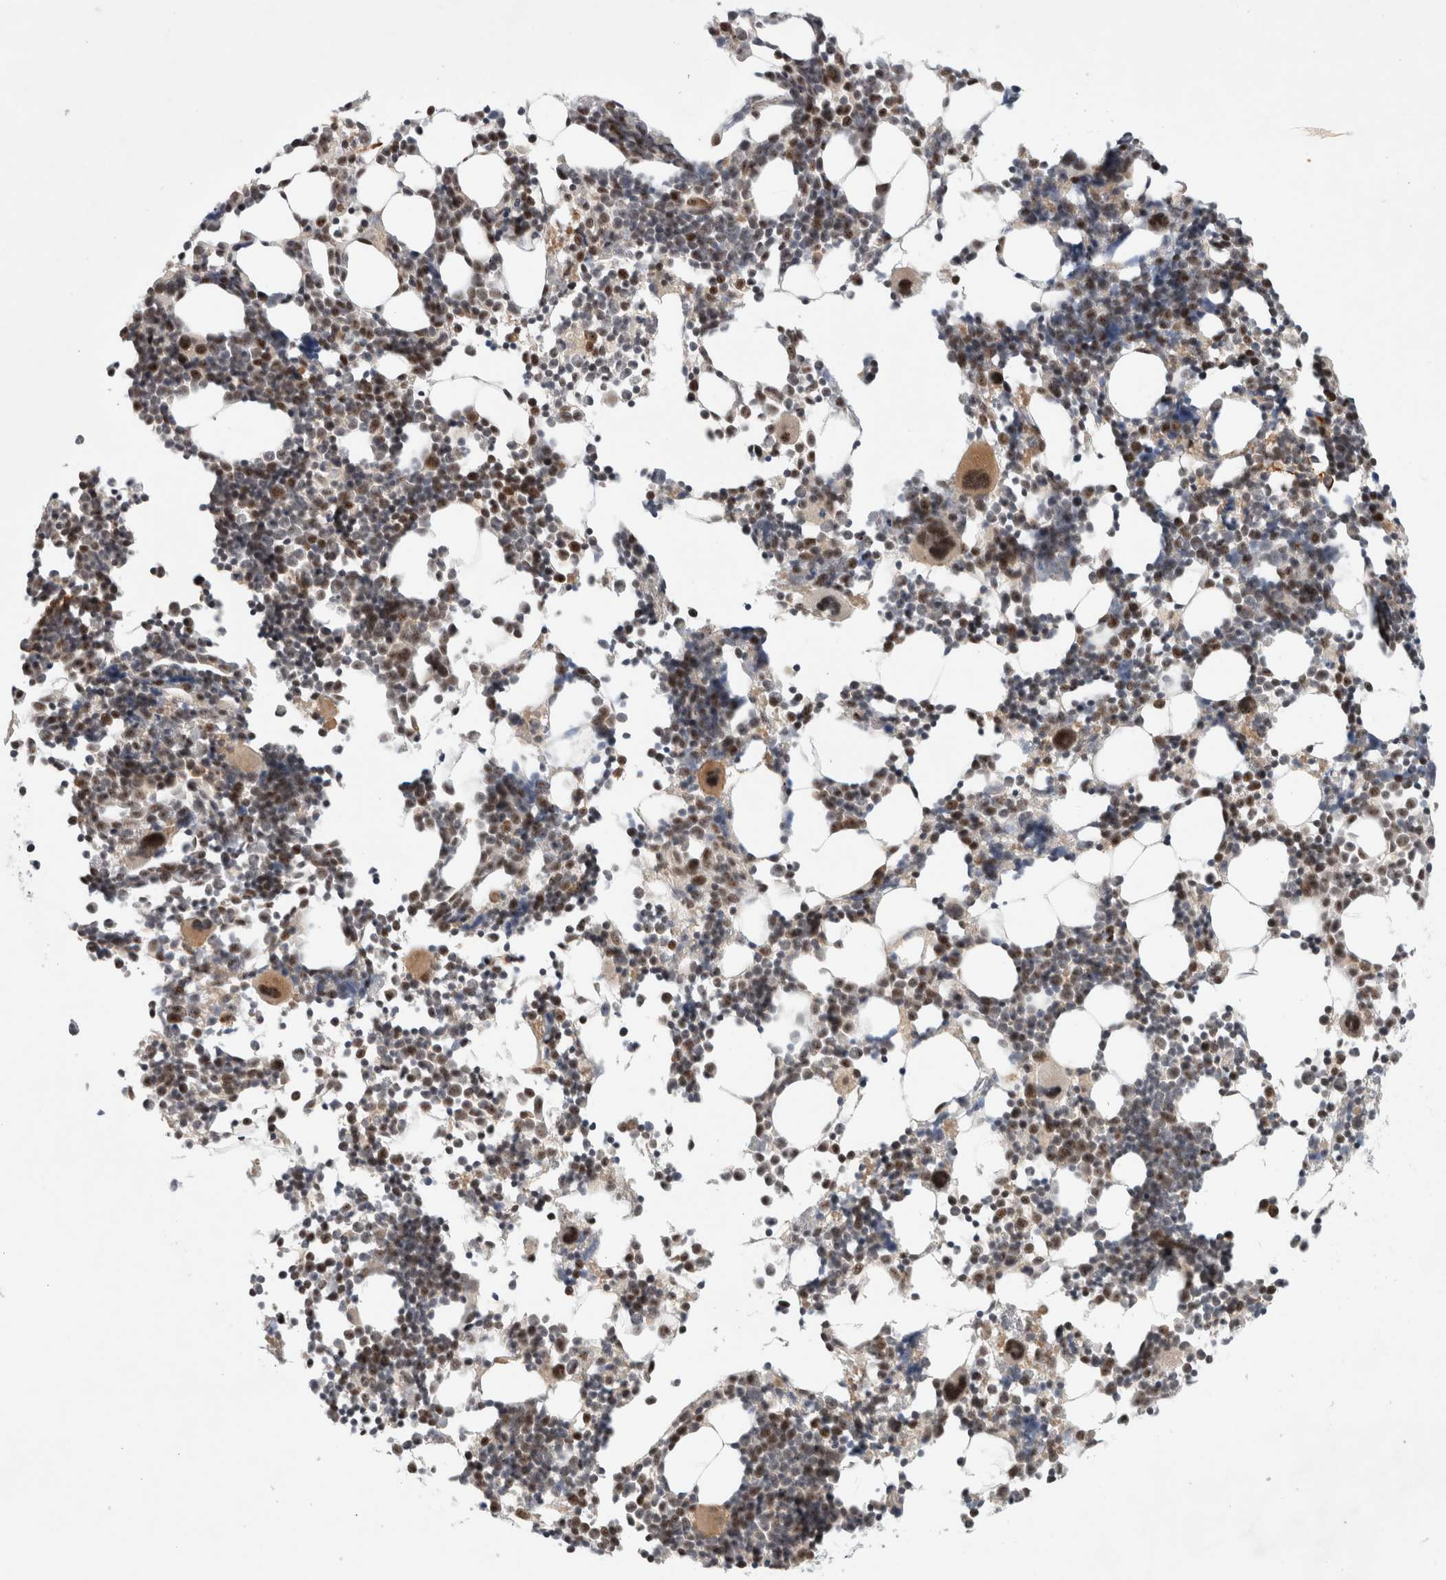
{"staining": {"intensity": "strong", "quantity": "25%-75%", "location": "nuclear"}, "tissue": "bone marrow", "cell_type": "Hematopoietic cells", "image_type": "normal", "snomed": [{"axis": "morphology", "description": "Normal tissue, NOS"}, {"axis": "morphology", "description": "Inflammation, NOS"}, {"axis": "topography", "description": "Bone marrow"}], "caption": "Immunohistochemistry (IHC) staining of normal bone marrow, which displays high levels of strong nuclear staining in approximately 25%-75% of hematopoietic cells indicating strong nuclear protein positivity. The staining was performed using DAB (brown) for protein detection and nuclei were counterstained in hematoxylin (blue).", "gene": "NCAPG2", "patient": {"sex": "male", "age": 21}}